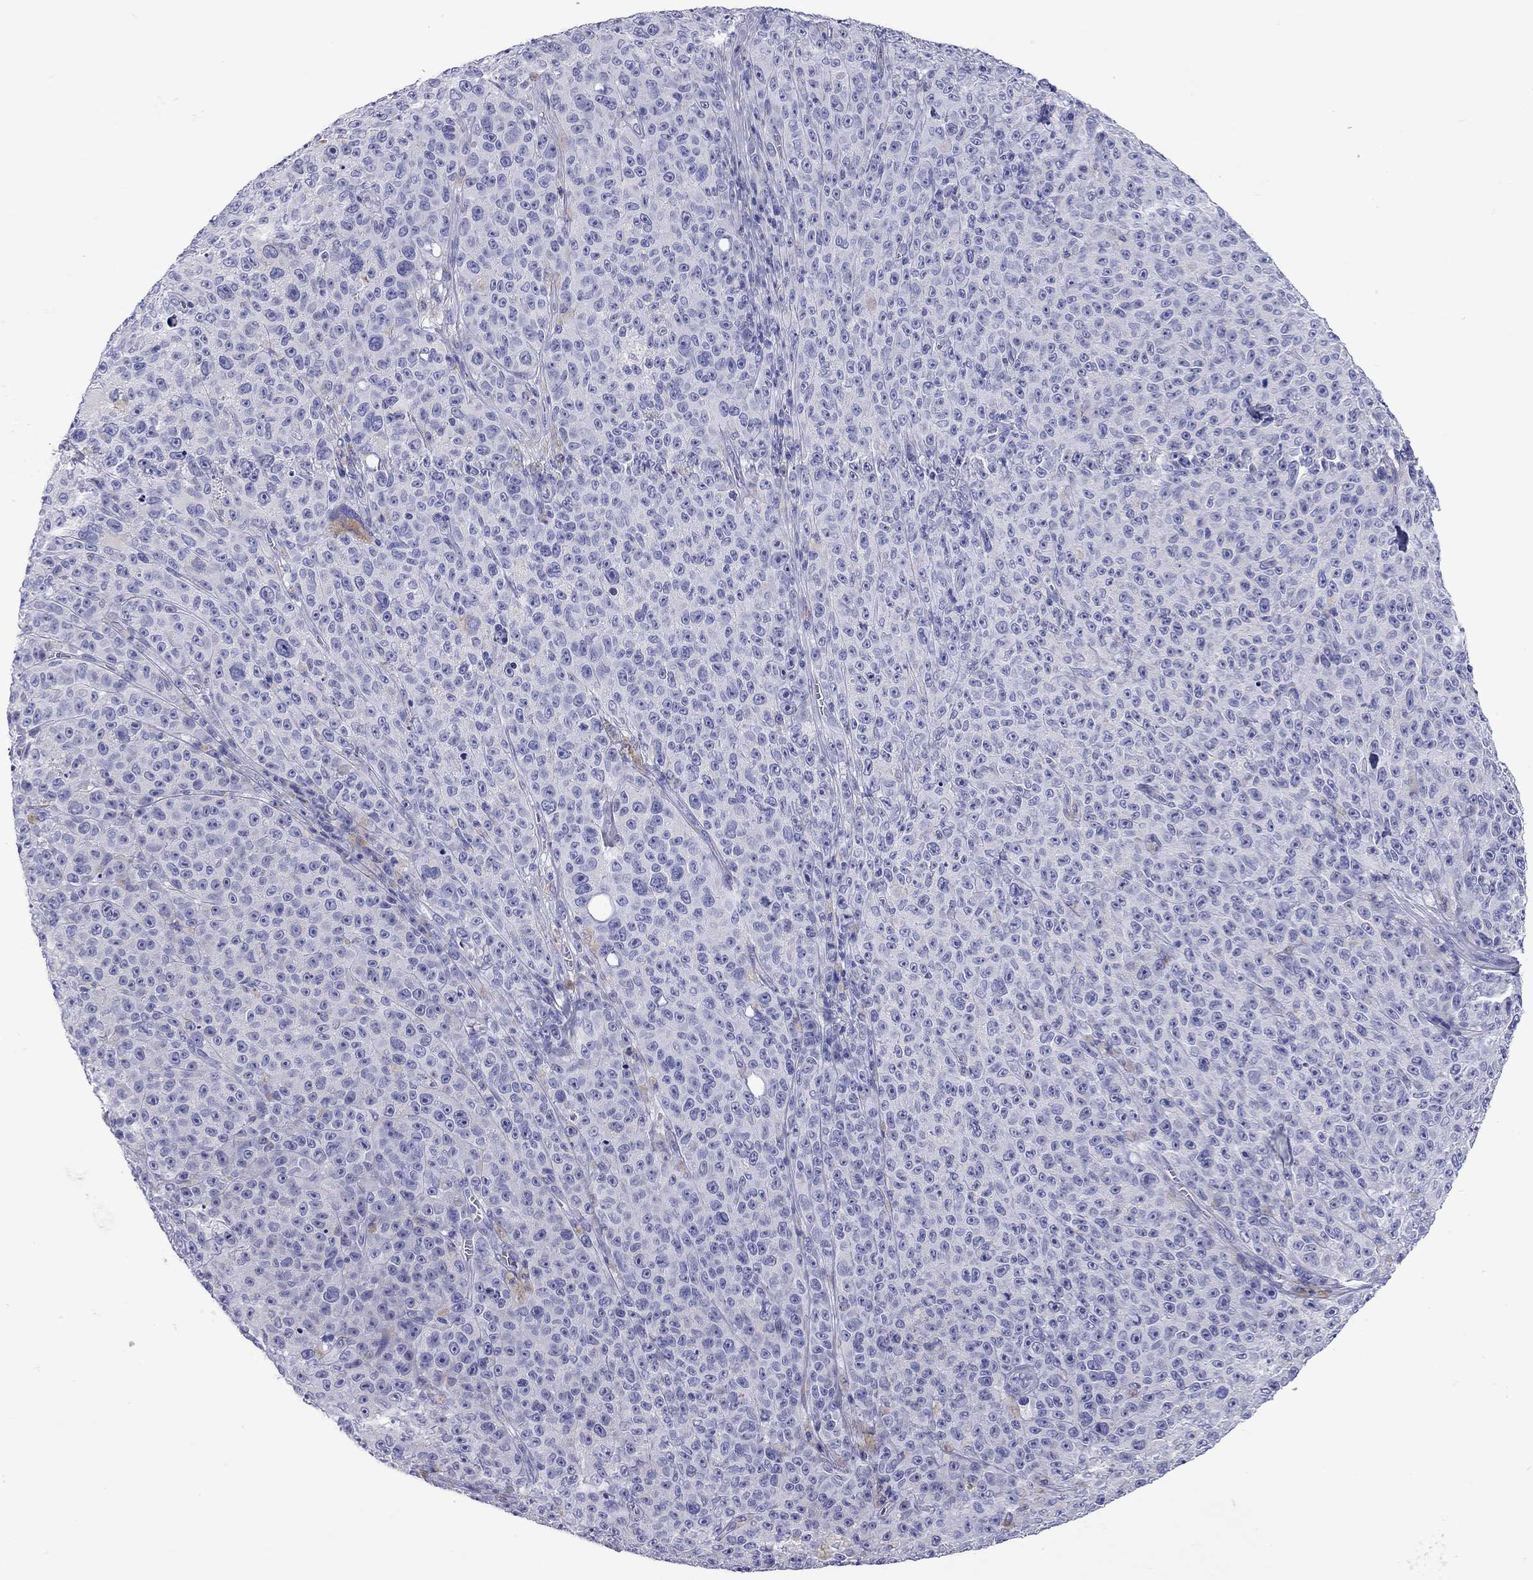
{"staining": {"intensity": "negative", "quantity": "none", "location": "none"}, "tissue": "melanoma", "cell_type": "Tumor cells", "image_type": "cancer", "snomed": [{"axis": "morphology", "description": "Malignant melanoma, NOS"}, {"axis": "topography", "description": "Skin"}], "caption": "Immunohistochemistry (IHC) image of neoplastic tissue: human malignant melanoma stained with DAB demonstrates no significant protein positivity in tumor cells.", "gene": "CMYA5", "patient": {"sex": "female", "age": 82}}